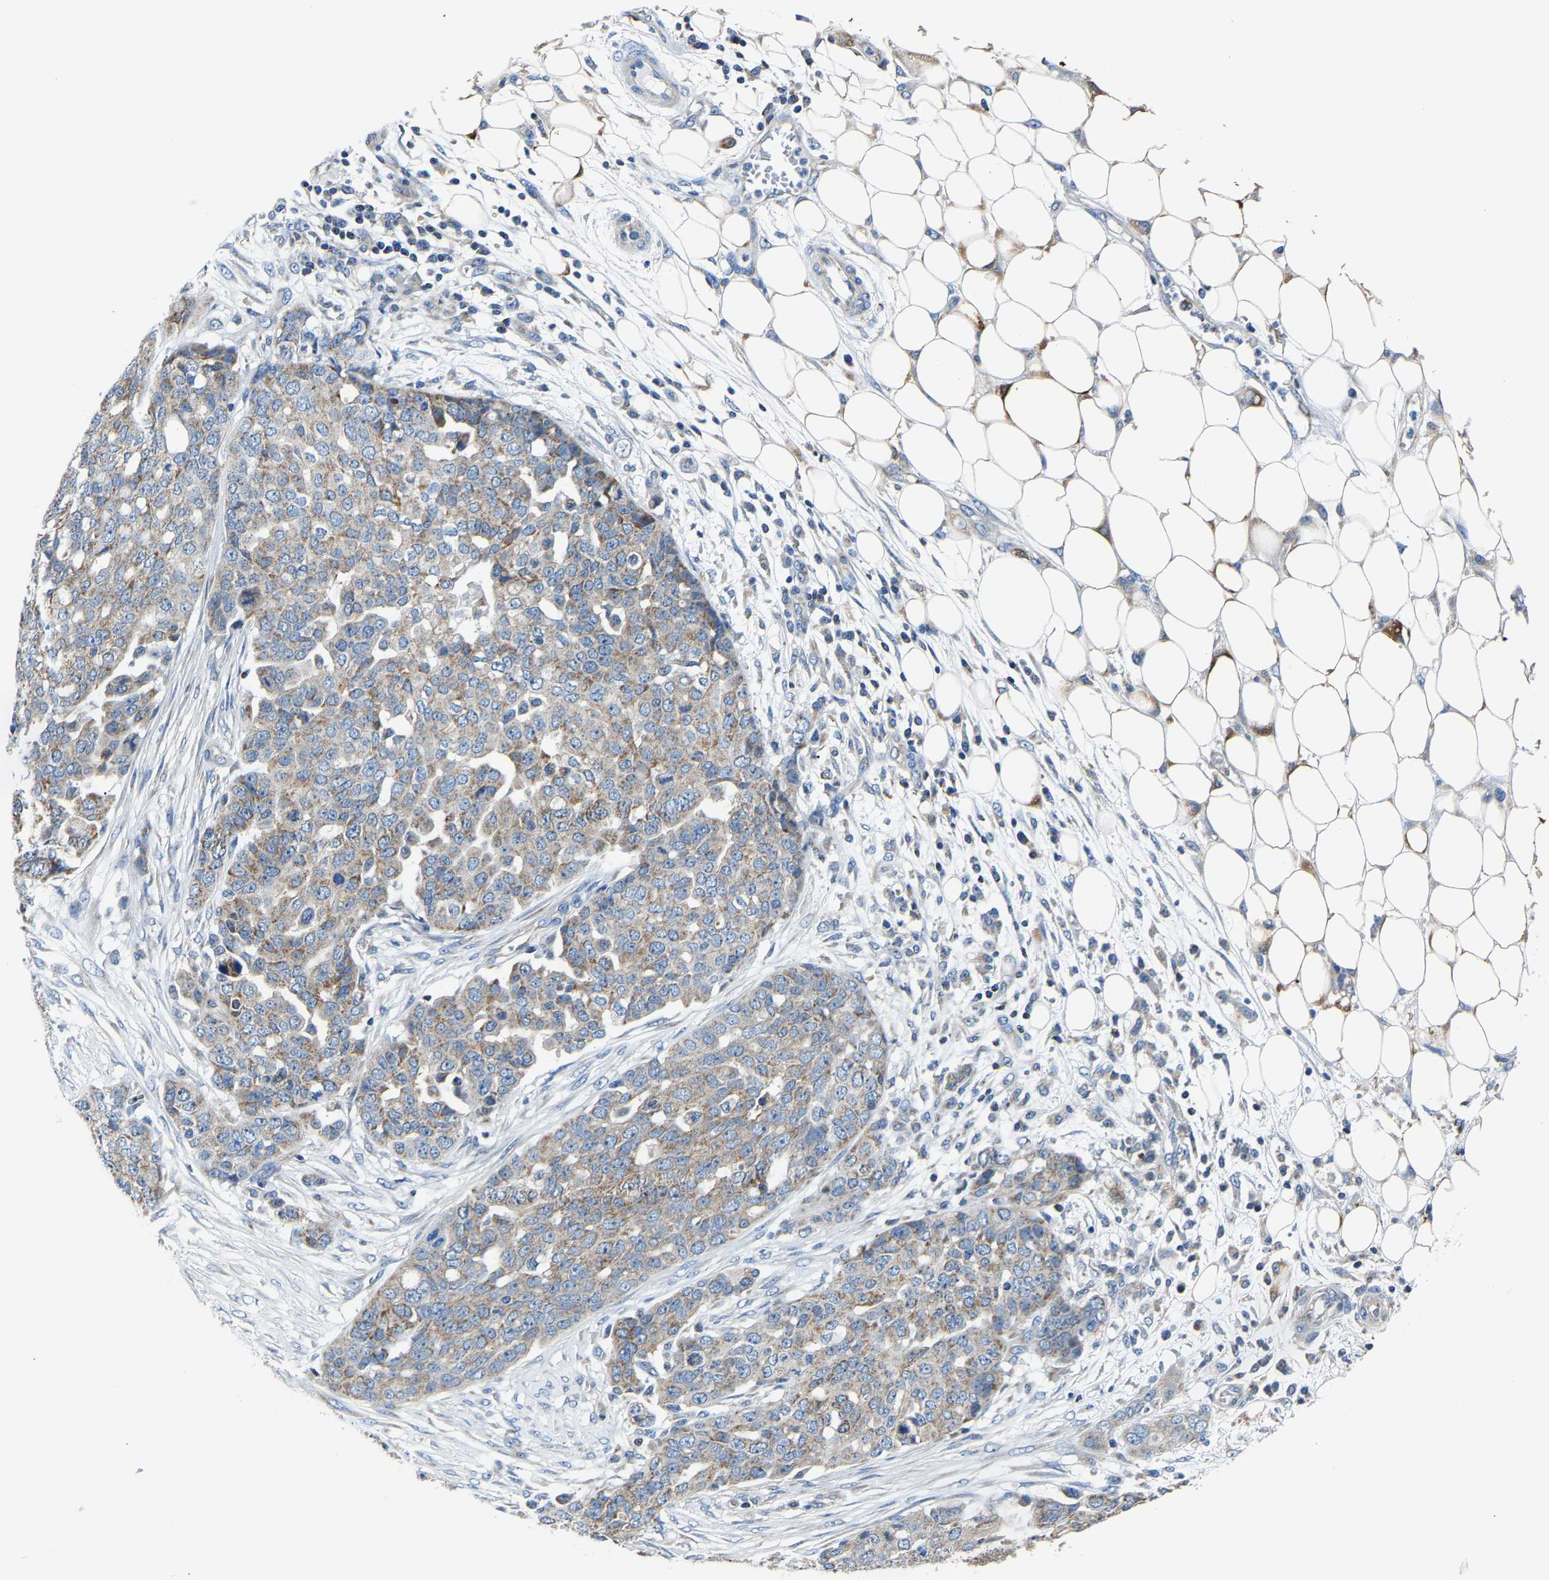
{"staining": {"intensity": "moderate", "quantity": ">75%", "location": "cytoplasmic/membranous"}, "tissue": "ovarian cancer", "cell_type": "Tumor cells", "image_type": "cancer", "snomed": [{"axis": "morphology", "description": "Cystadenocarcinoma, serous, NOS"}, {"axis": "topography", "description": "Soft tissue"}, {"axis": "topography", "description": "Ovary"}], "caption": "Tumor cells exhibit moderate cytoplasmic/membranous staining in about >75% of cells in serous cystadenocarcinoma (ovarian). (DAB (3,3'-diaminobenzidine) = brown stain, brightfield microscopy at high magnification).", "gene": "AGK", "patient": {"sex": "female", "age": 57}}